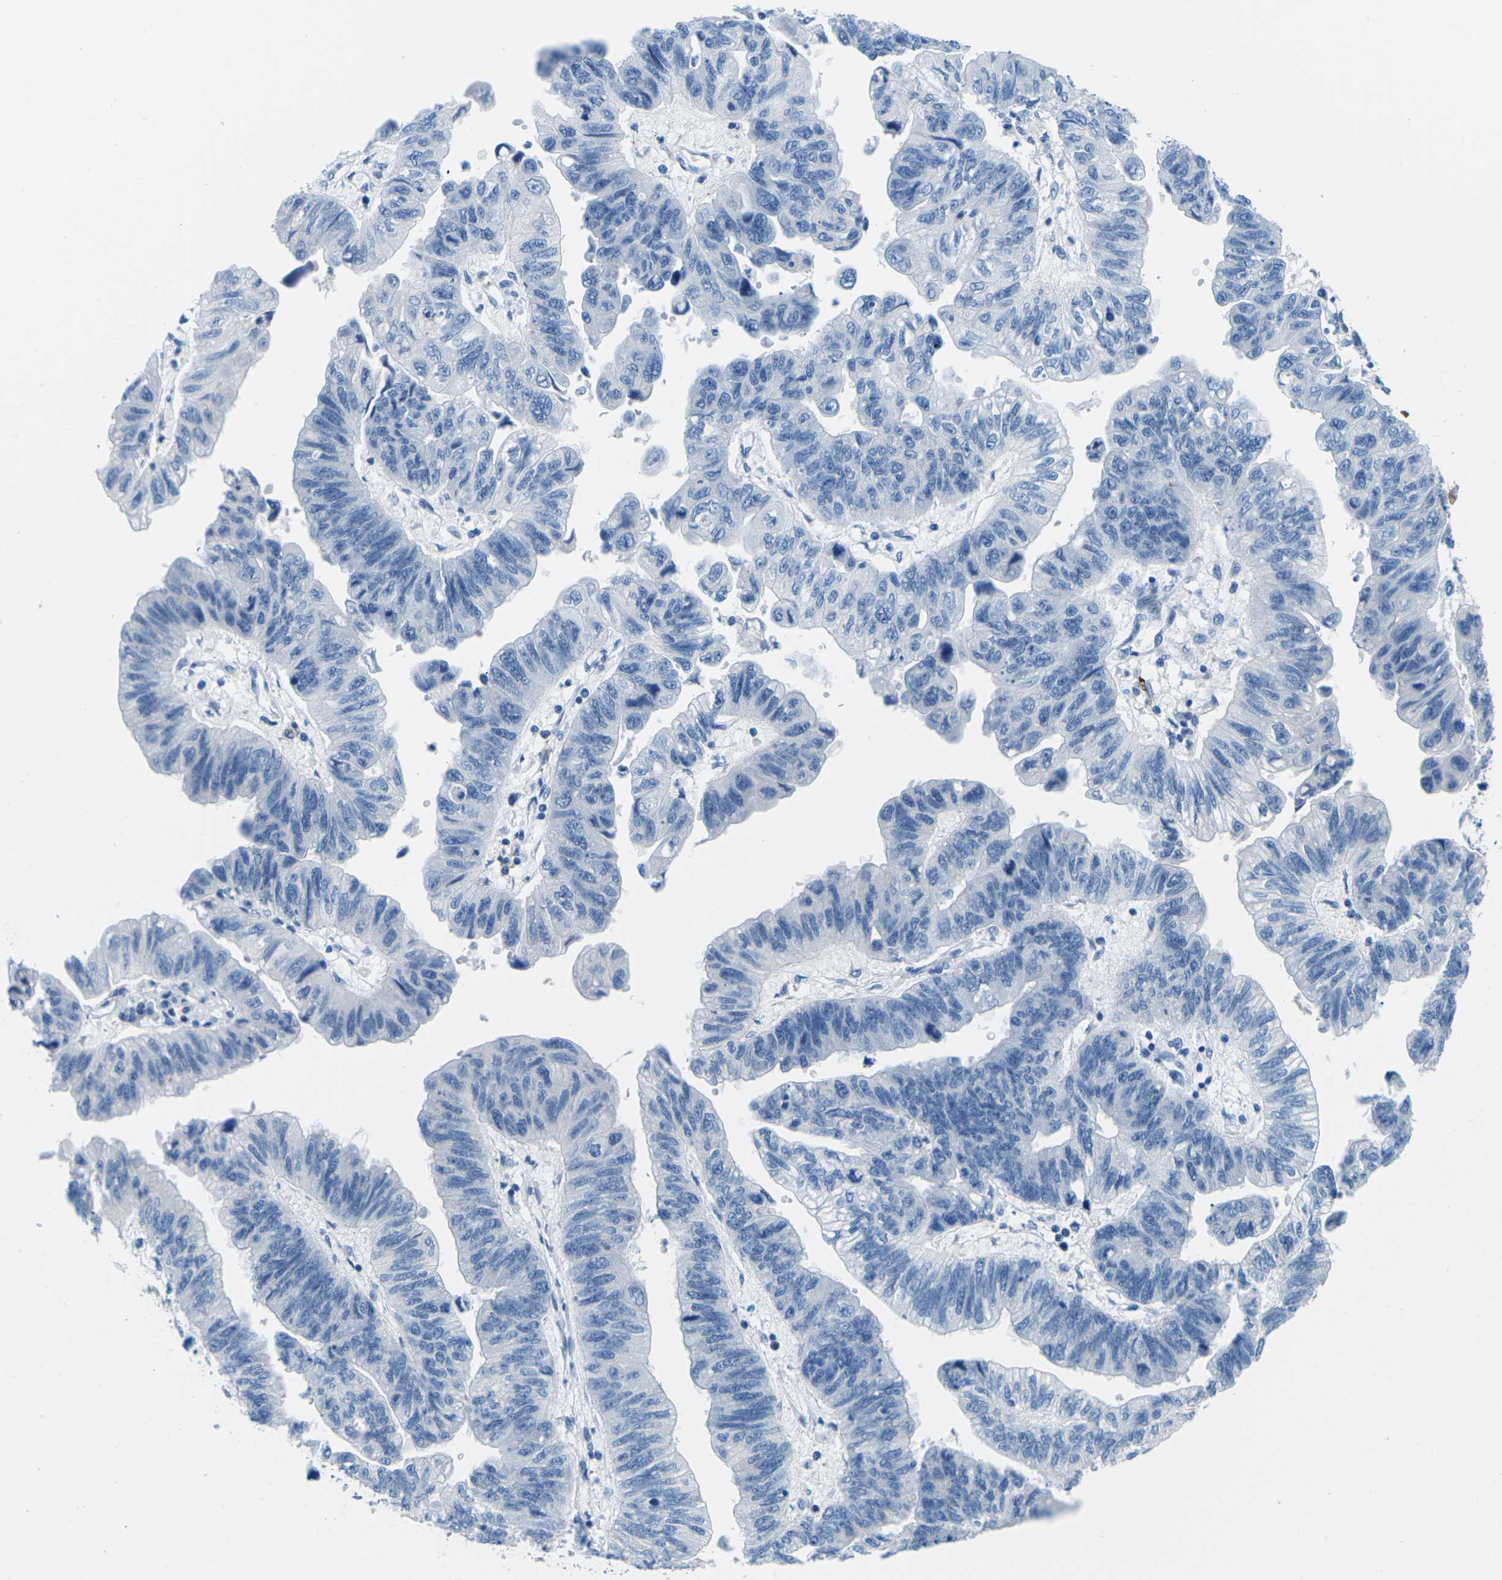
{"staining": {"intensity": "negative", "quantity": "none", "location": "none"}, "tissue": "stomach cancer", "cell_type": "Tumor cells", "image_type": "cancer", "snomed": [{"axis": "morphology", "description": "Adenocarcinoma, NOS"}, {"axis": "topography", "description": "Stomach"}], "caption": "Tumor cells are negative for protein expression in human adenocarcinoma (stomach).", "gene": "SYNGR2", "patient": {"sex": "male", "age": 59}}